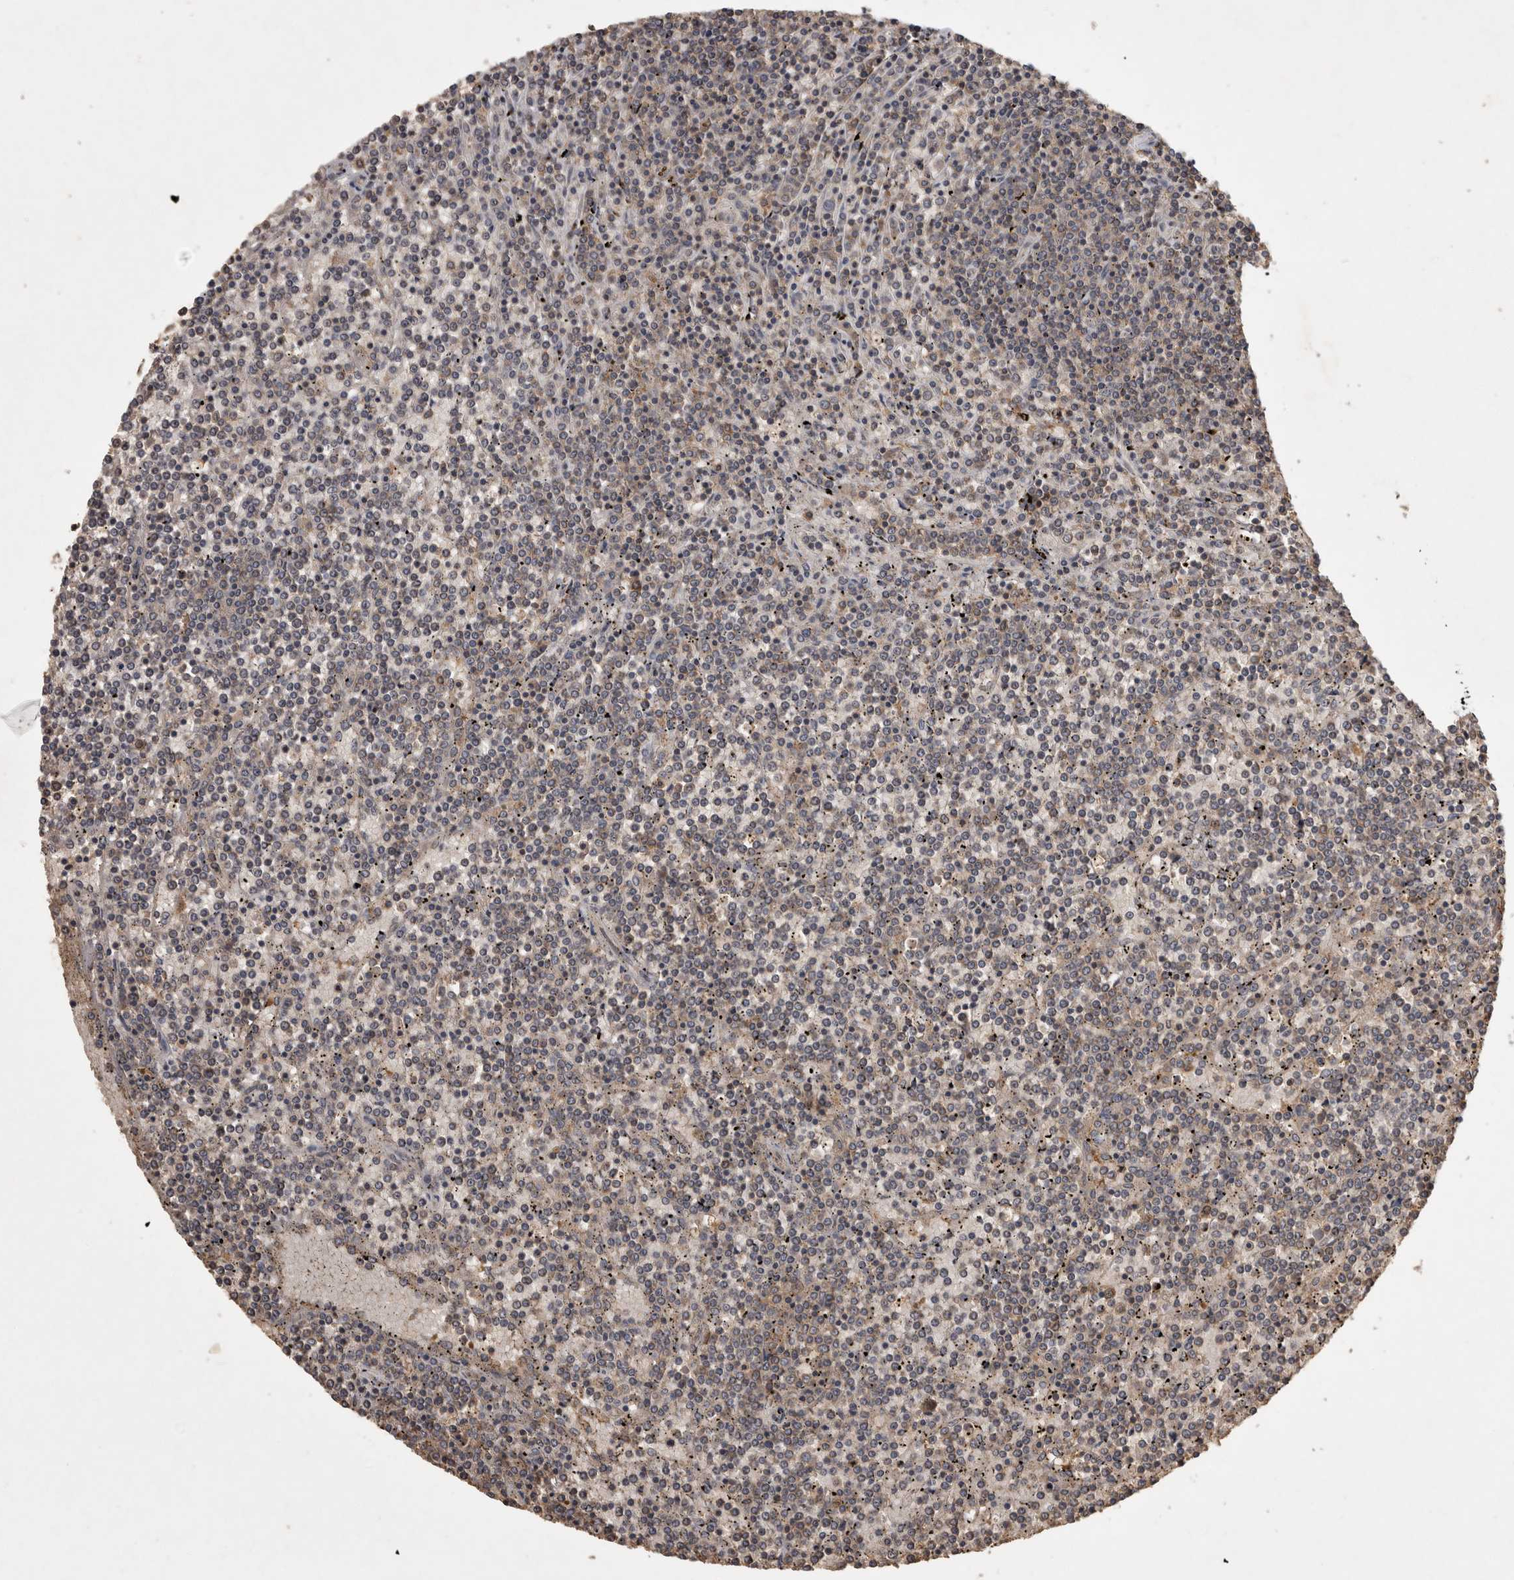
{"staining": {"intensity": "weak", "quantity": "25%-75%", "location": "cytoplasmic/membranous"}, "tissue": "lymphoma", "cell_type": "Tumor cells", "image_type": "cancer", "snomed": [{"axis": "morphology", "description": "Malignant lymphoma, non-Hodgkin's type, Low grade"}, {"axis": "topography", "description": "Spleen"}], "caption": "A histopathology image of low-grade malignant lymphoma, non-Hodgkin's type stained for a protein demonstrates weak cytoplasmic/membranous brown staining in tumor cells. (Stains: DAB in brown, nuclei in blue, Microscopy: brightfield microscopy at high magnification).", "gene": "TRMT61B", "patient": {"sex": "female", "age": 19}}